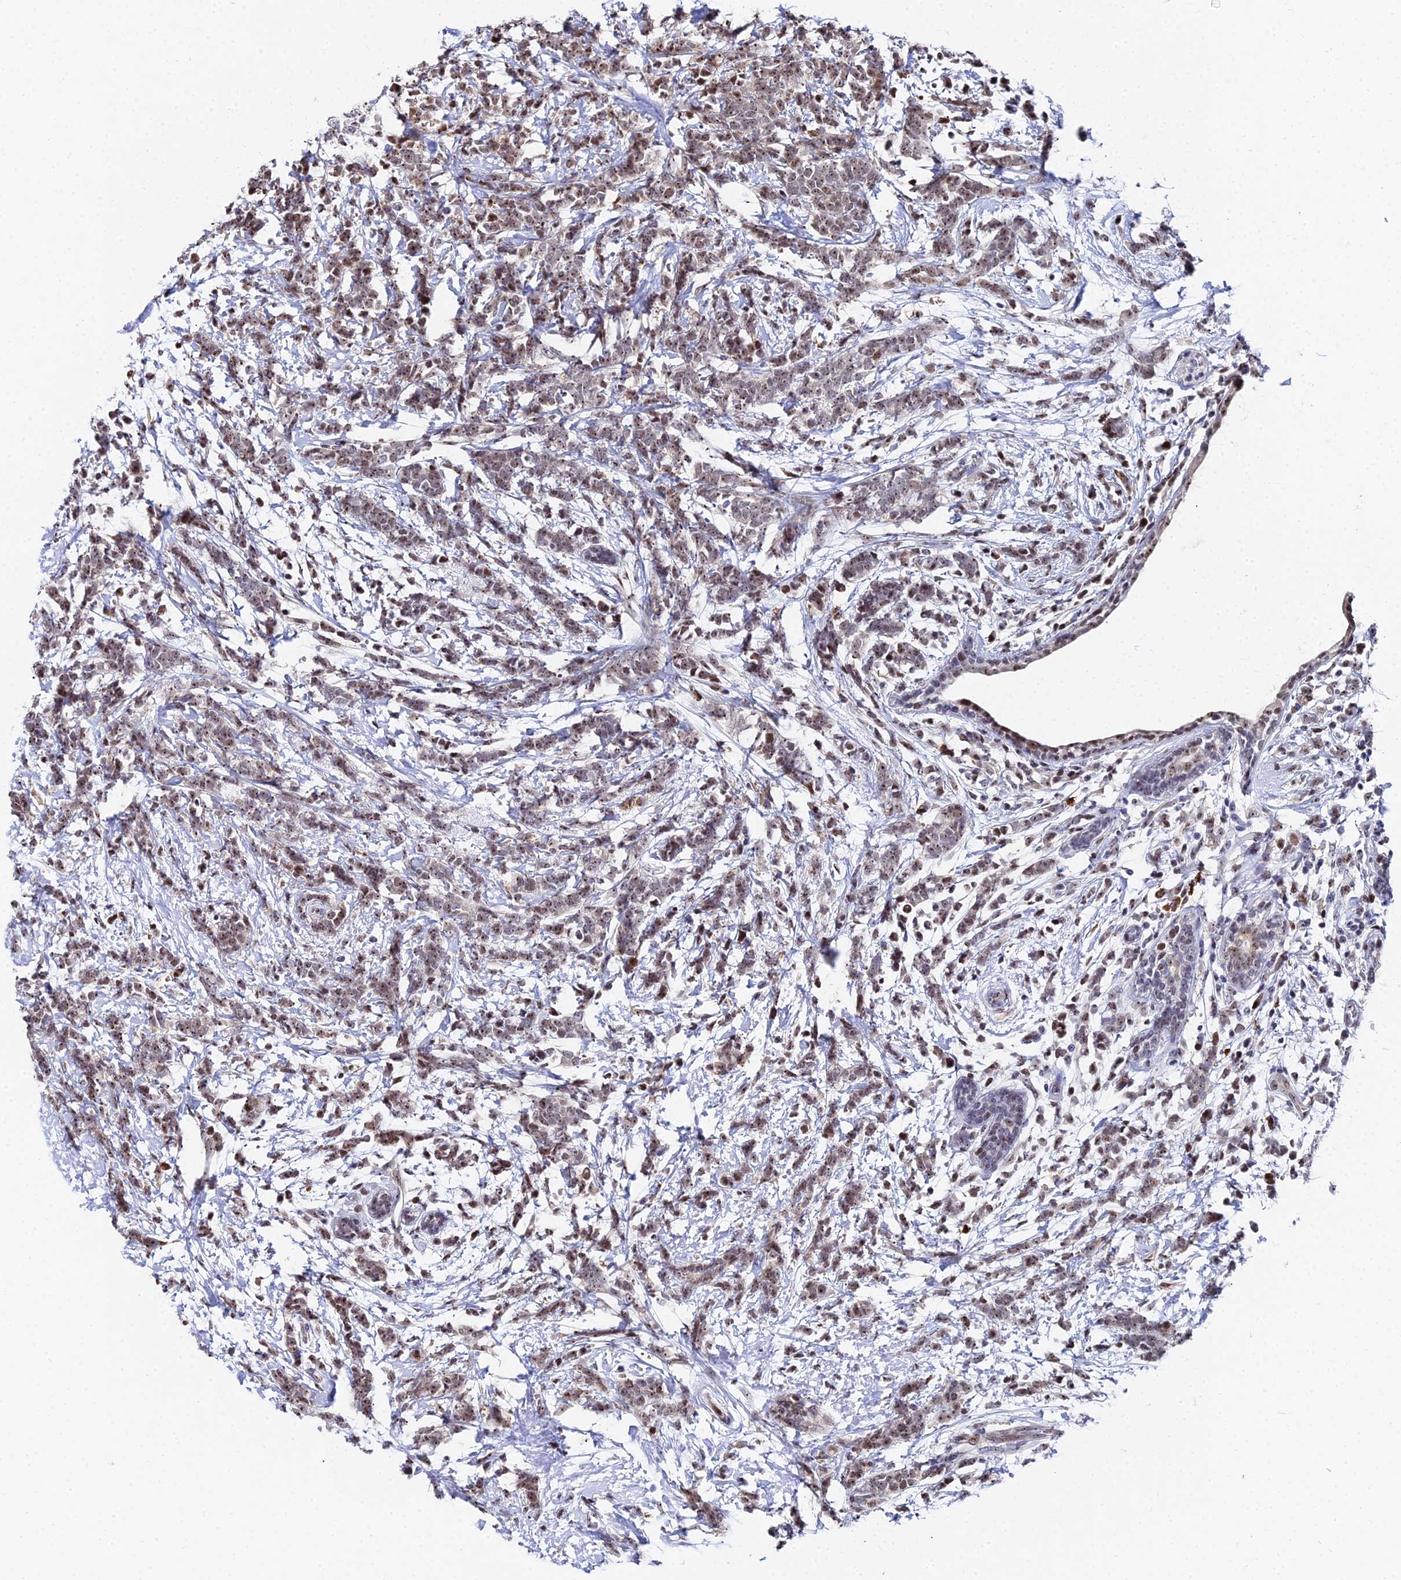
{"staining": {"intensity": "moderate", "quantity": ">75%", "location": "nuclear"}, "tissue": "breast cancer", "cell_type": "Tumor cells", "image_type": "cancer", "snomed": [{"axis": "morphology", "description": "Lobular carcinoma"}, {"axis": "topography", "description": "Breast"}], "caption": "Immunohistochemistry photomicrograph of human lobular carcinoma (breast) stained for a protein (brown), which exhibits medium levels of moderate nuclear staining in about >75% of tumor cells.", "gene": "TIFA", "patient": {"sex": "female", "age": 58}}